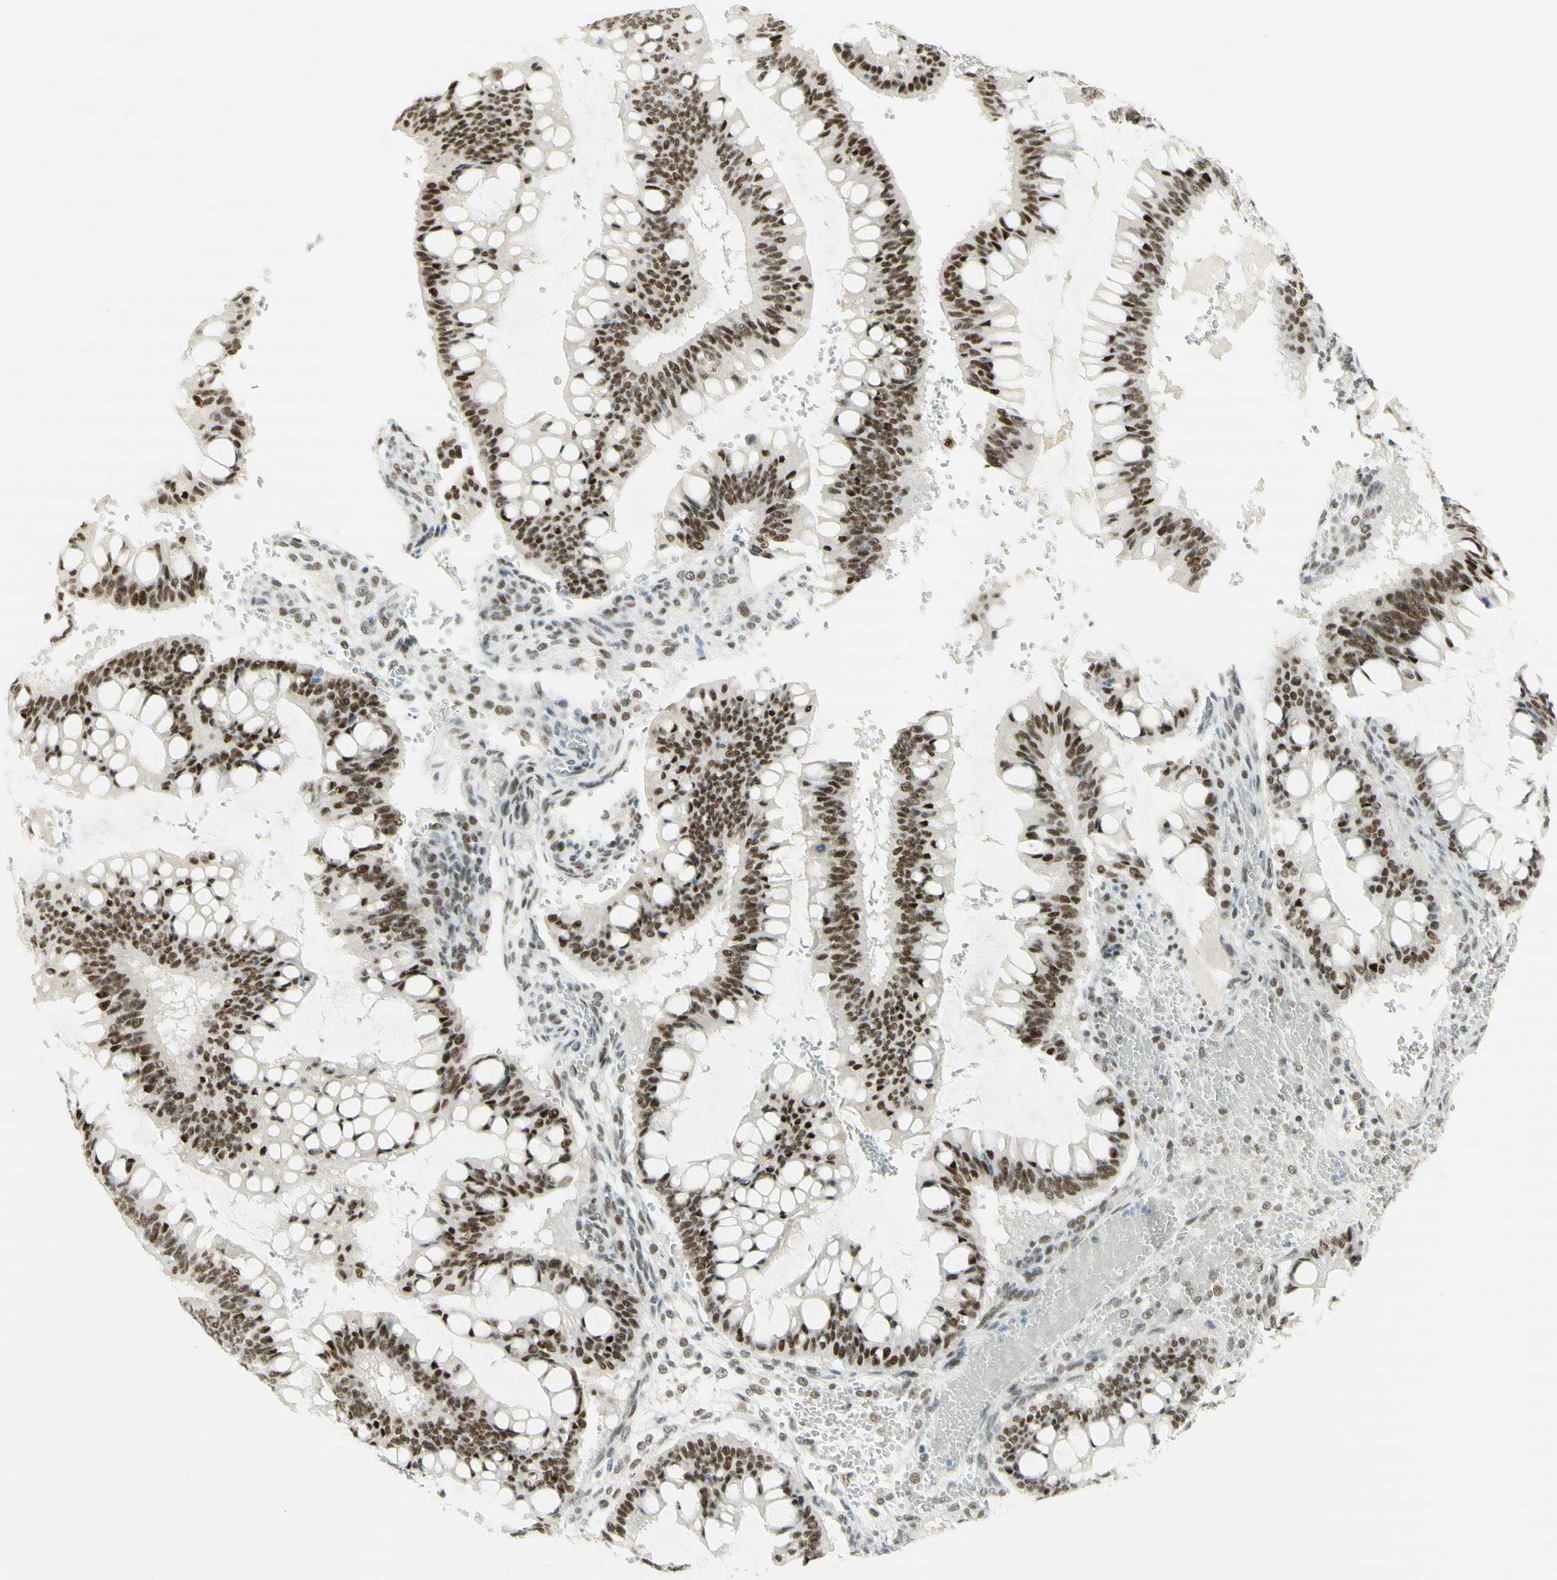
{"staining": {"intensity": "moderate", "quantity": ">75%", "location": "nuclear"}, "tissue": "ovarian cancer", "cell_type": "Tumor cells", "image_type": "cancer", "snomed": [{"axis": "morphology", "description": "Cystadenocarcinoma, mucinous, NOS"}, {"axis": "topography", "description": "Ovary"}], "caption": "Approximately >75% of tumor cells in human ovarian cancer (mucinous cystadenocarcinoma) display moderate nuclear protein expression as visualized by brown immunohistochemical staining.", "gene": "PMS2", "patient": {"sex": "female", "age": 73}}